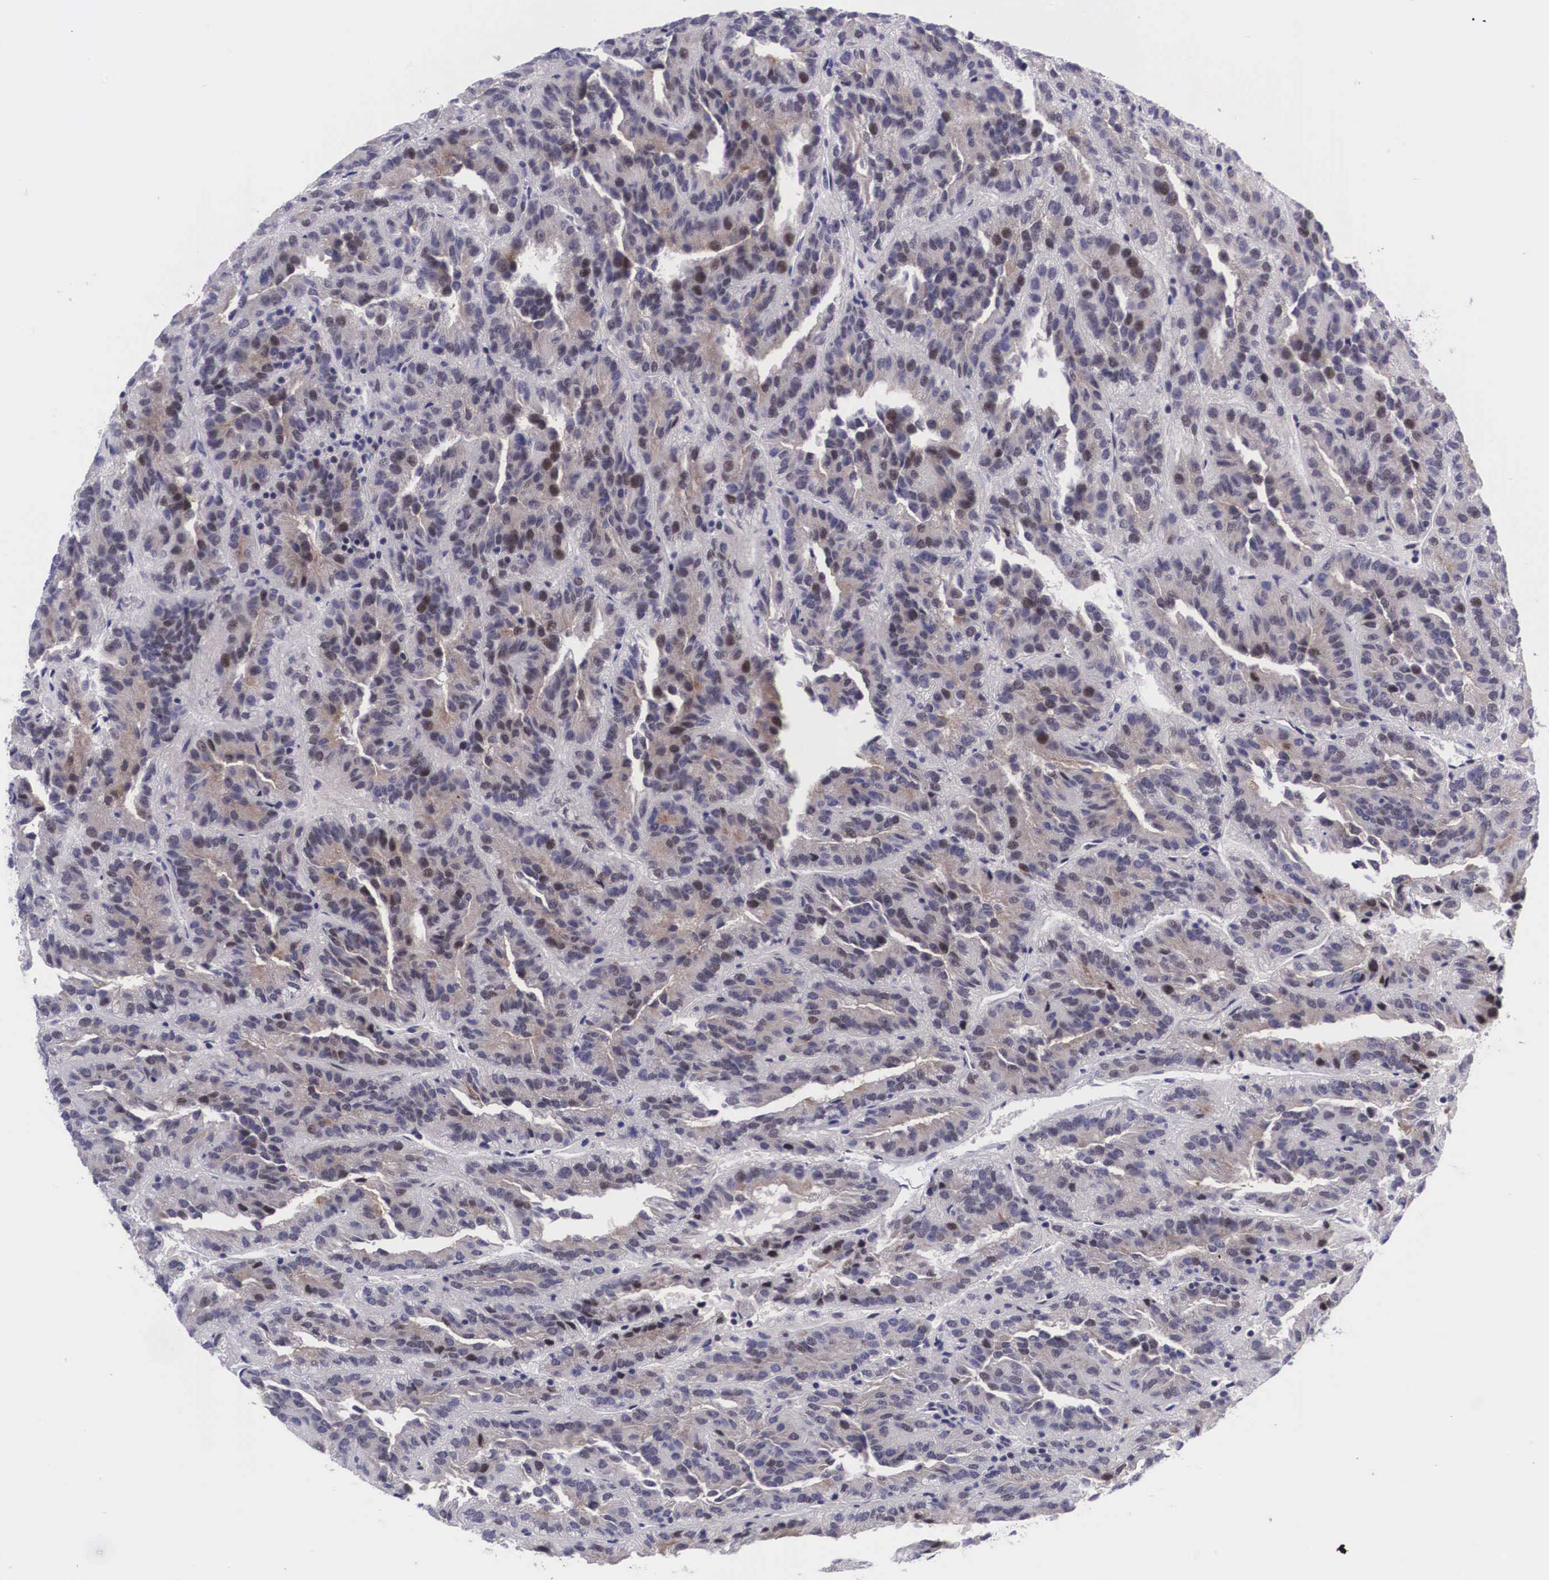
{"staining": {"intensity": "weak", "quantity": "25%-75%", "location": "cytoplasmic/membranous,nuclear"}, "tissue": "renal cancer", "cell_type": "Tumor cells", "image_type": "cancer", "snomed": [{"axis": "morphology", "description": "Adenocarcinoma, NOS"}, {"axis": "topography", "description": "Kidney"}], "caption": "DAB immunohistochemical staining of renal cancer displays weak cytoplasmic/membranous and nuclear protein expression in about 25%-75% of tumor cells. (Brightfield microscopy of DAB IHC at high magnification).", "gene": "EMID1", "patient": {"sex": "male", "age": 46}}